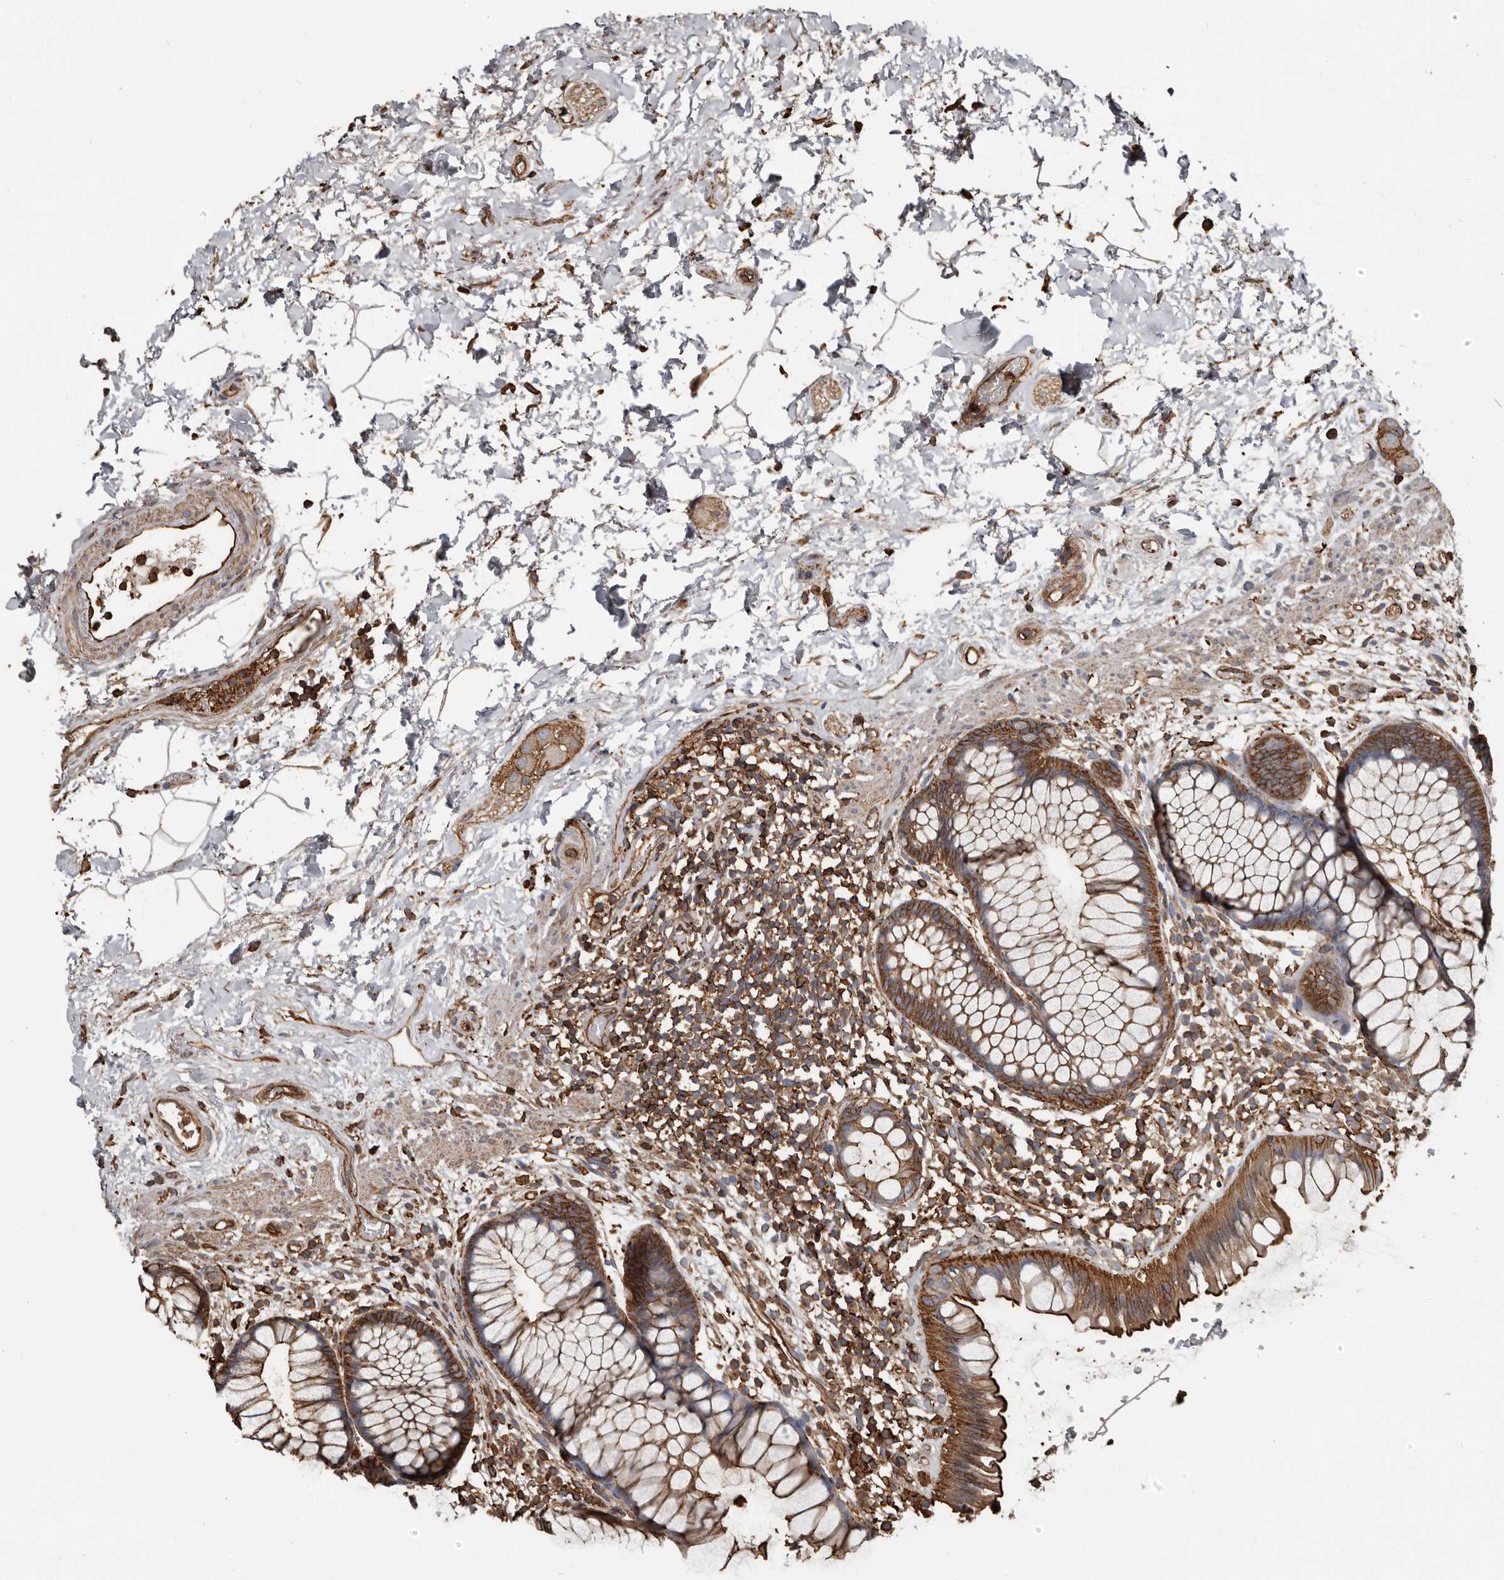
{"staining": {"intensity": "strong", "quantity": ">75%", "location": "cytoplasmic/membranous"}, "tissue": "rectum", "cell_type": "Glandular cells", "image_type": "normal", "snomed": [{"axis": "morphology", "description": "Normal tissue, NOS"}, {"axis": "topography", "description": "Rectum"}], "caption": "IHC histopathology image of benign human rectum stained for a protein (brown), which shows high levels of strong cytoplasmic/membranous positivity in about >75% of glandular cells.", "gene": "DENND6B", "patient": {"sex": "male", "age": 51}}